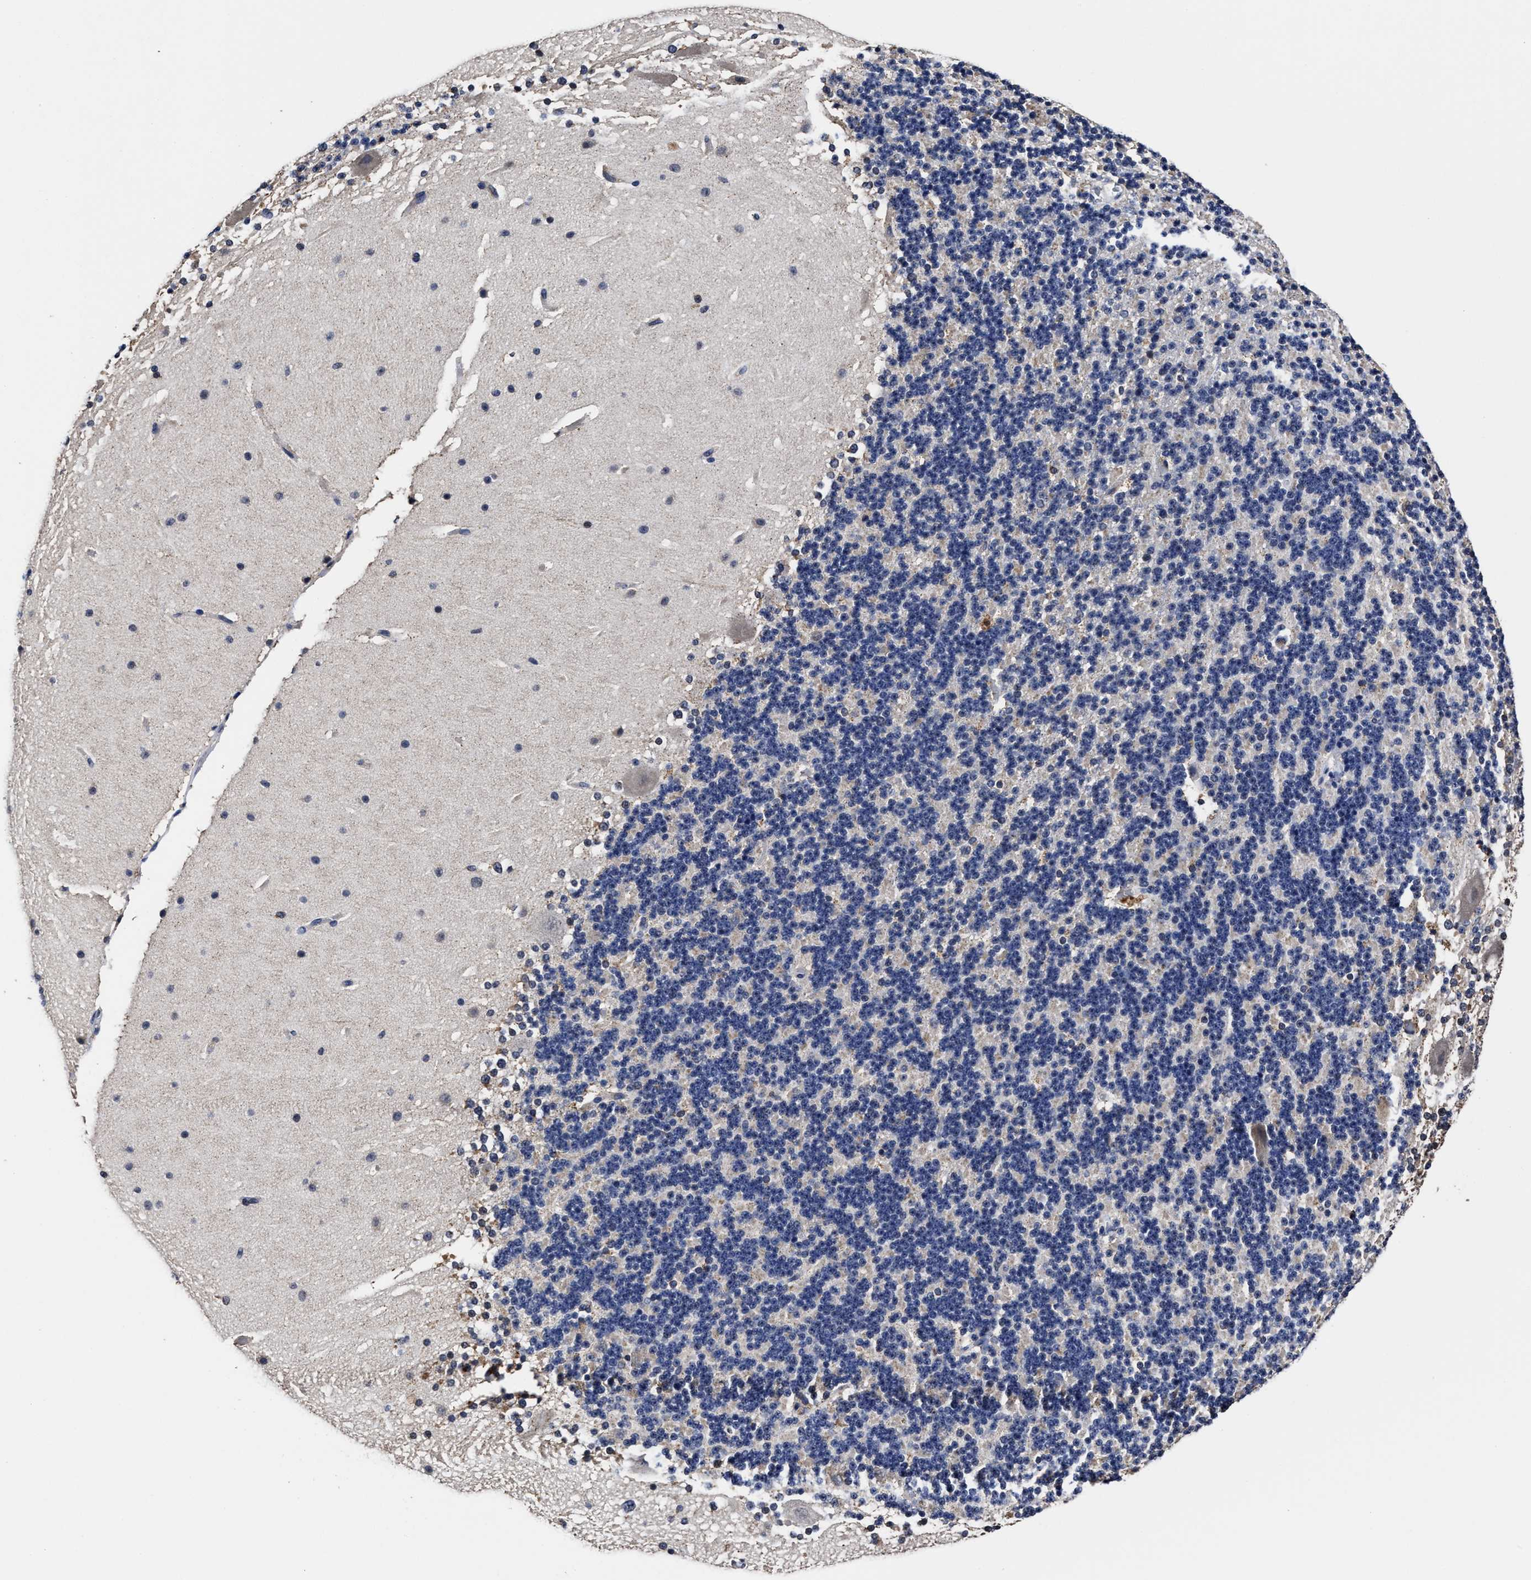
{"staining": {"intensity": "negative", "quantity": "none", "location": "none"}, "tissue": "cerebellum", "cell_type": "Cells in granular layer", "image_type": "normal", "snomed": [{"axis": "morphology", "description": "Normal tissue, NOS"}, {"axis": "topography", "description": "Cerebellum"}], "caption": "High power microscopy histopathology image of an immunohistochemistry histopathology image of unremarkable cerebellum, revealing no significant positivity in cells in granular layer.", "gene": "SOCS5", "patient": {"sex": "female", "age": 19}}